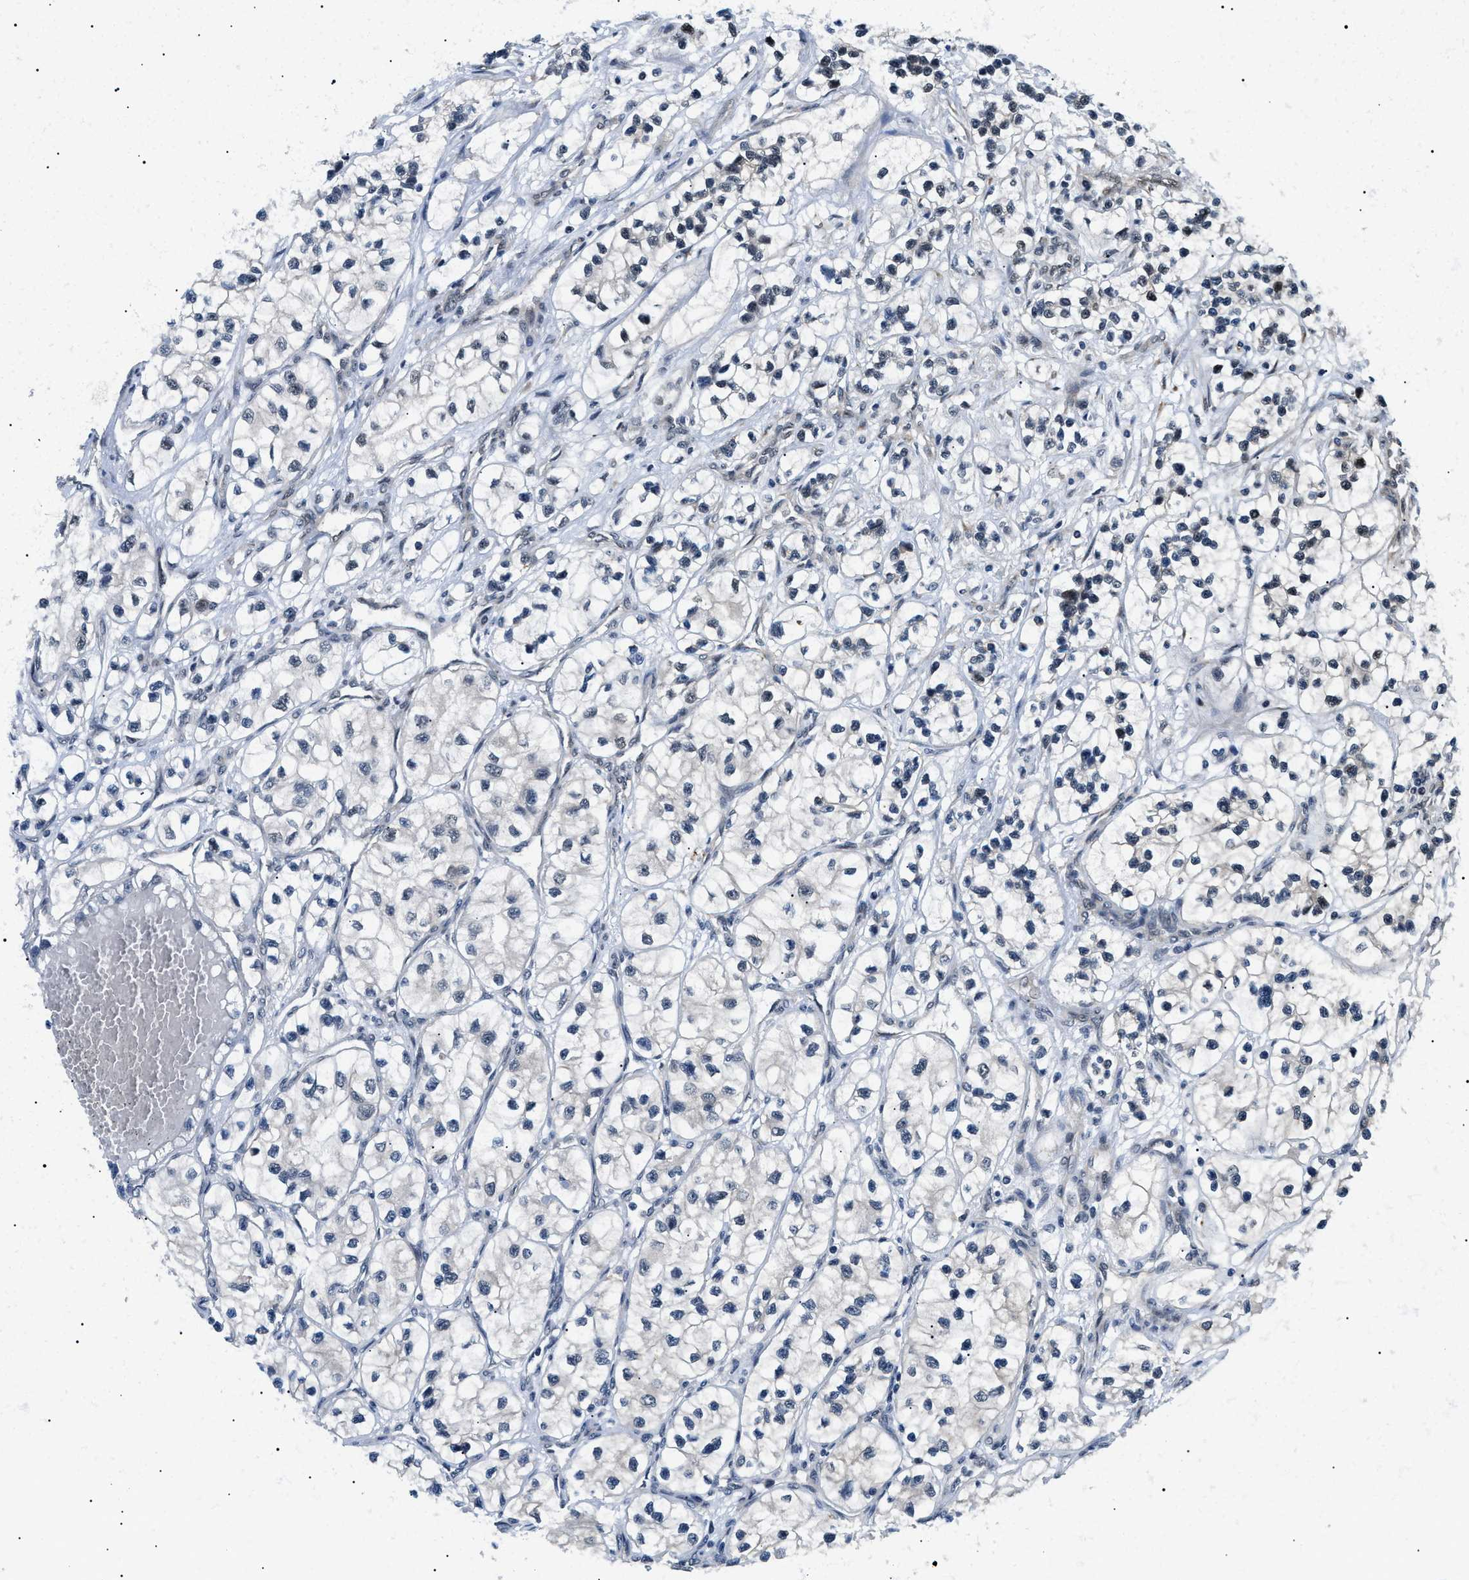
{"staining": {"intensity": "negative", "quantity": "none", "location": "none"}, "tissue": "renal cancer", "cell_type": "Tumor cells", "image_type": "cancer", "snomed": [{"axis": "morphology", "description": "Adenocarcinoma, NOS"}, {"axis": "topography", "description": "Kidney"}], "caption": "This histopathology image is of adenocarcinoma (renal) stained with immunohistochemistry (IHC) to label a protein in brown with the nuclei are counter-stained blue. There is no staining in tumor cells. (Stains: DAB (3,3'-diaminobenzidine) immunohistochemistry (IHC) with hematoxylin counter stain, Microscopy: brightfield microscopy at high magnification).", "gene": "CWC25", "patient": {"sex": "female", "age": 57}}